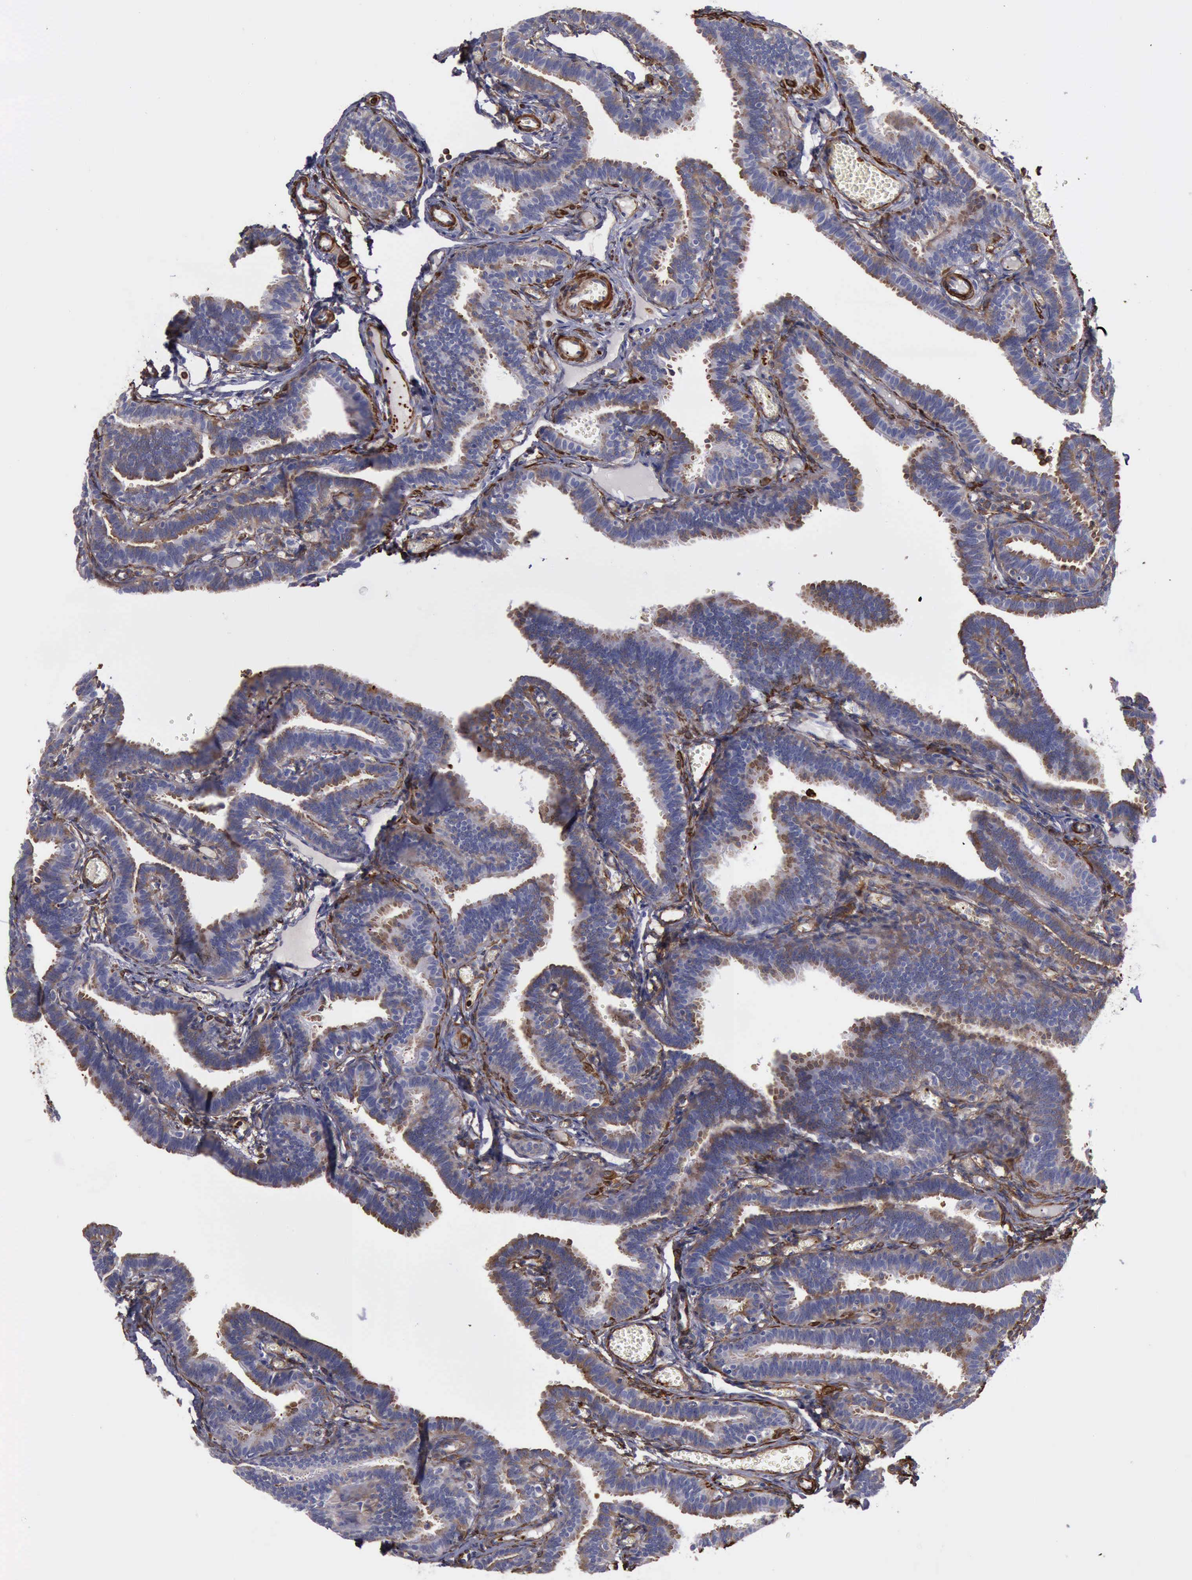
{"staining": {"intensity": "weak", "quantity": "<25%", "location": "cytoplasmic/membranous"}, "tissue": "fallopian tube", "cell_type": "Glandular cells", "image_type": "normal", "snomed": [{"axis": "morphology", "description": "Normal tissue, NOS"}, {"axis": "topography", "description": "Fallopian tube"}], "caption": "Image shows no significant protein staining in glandular cells of unremarkable fallopian tube. The staining was performed using DAB (3,3'-diaminobenzidine) to visualize the protein expression in brown, while the nuclei were stained in blue with hematoxylin (Magnification: 20x).", "gene": "FLNA", "patient": {"sex": "female", "age": 29}}